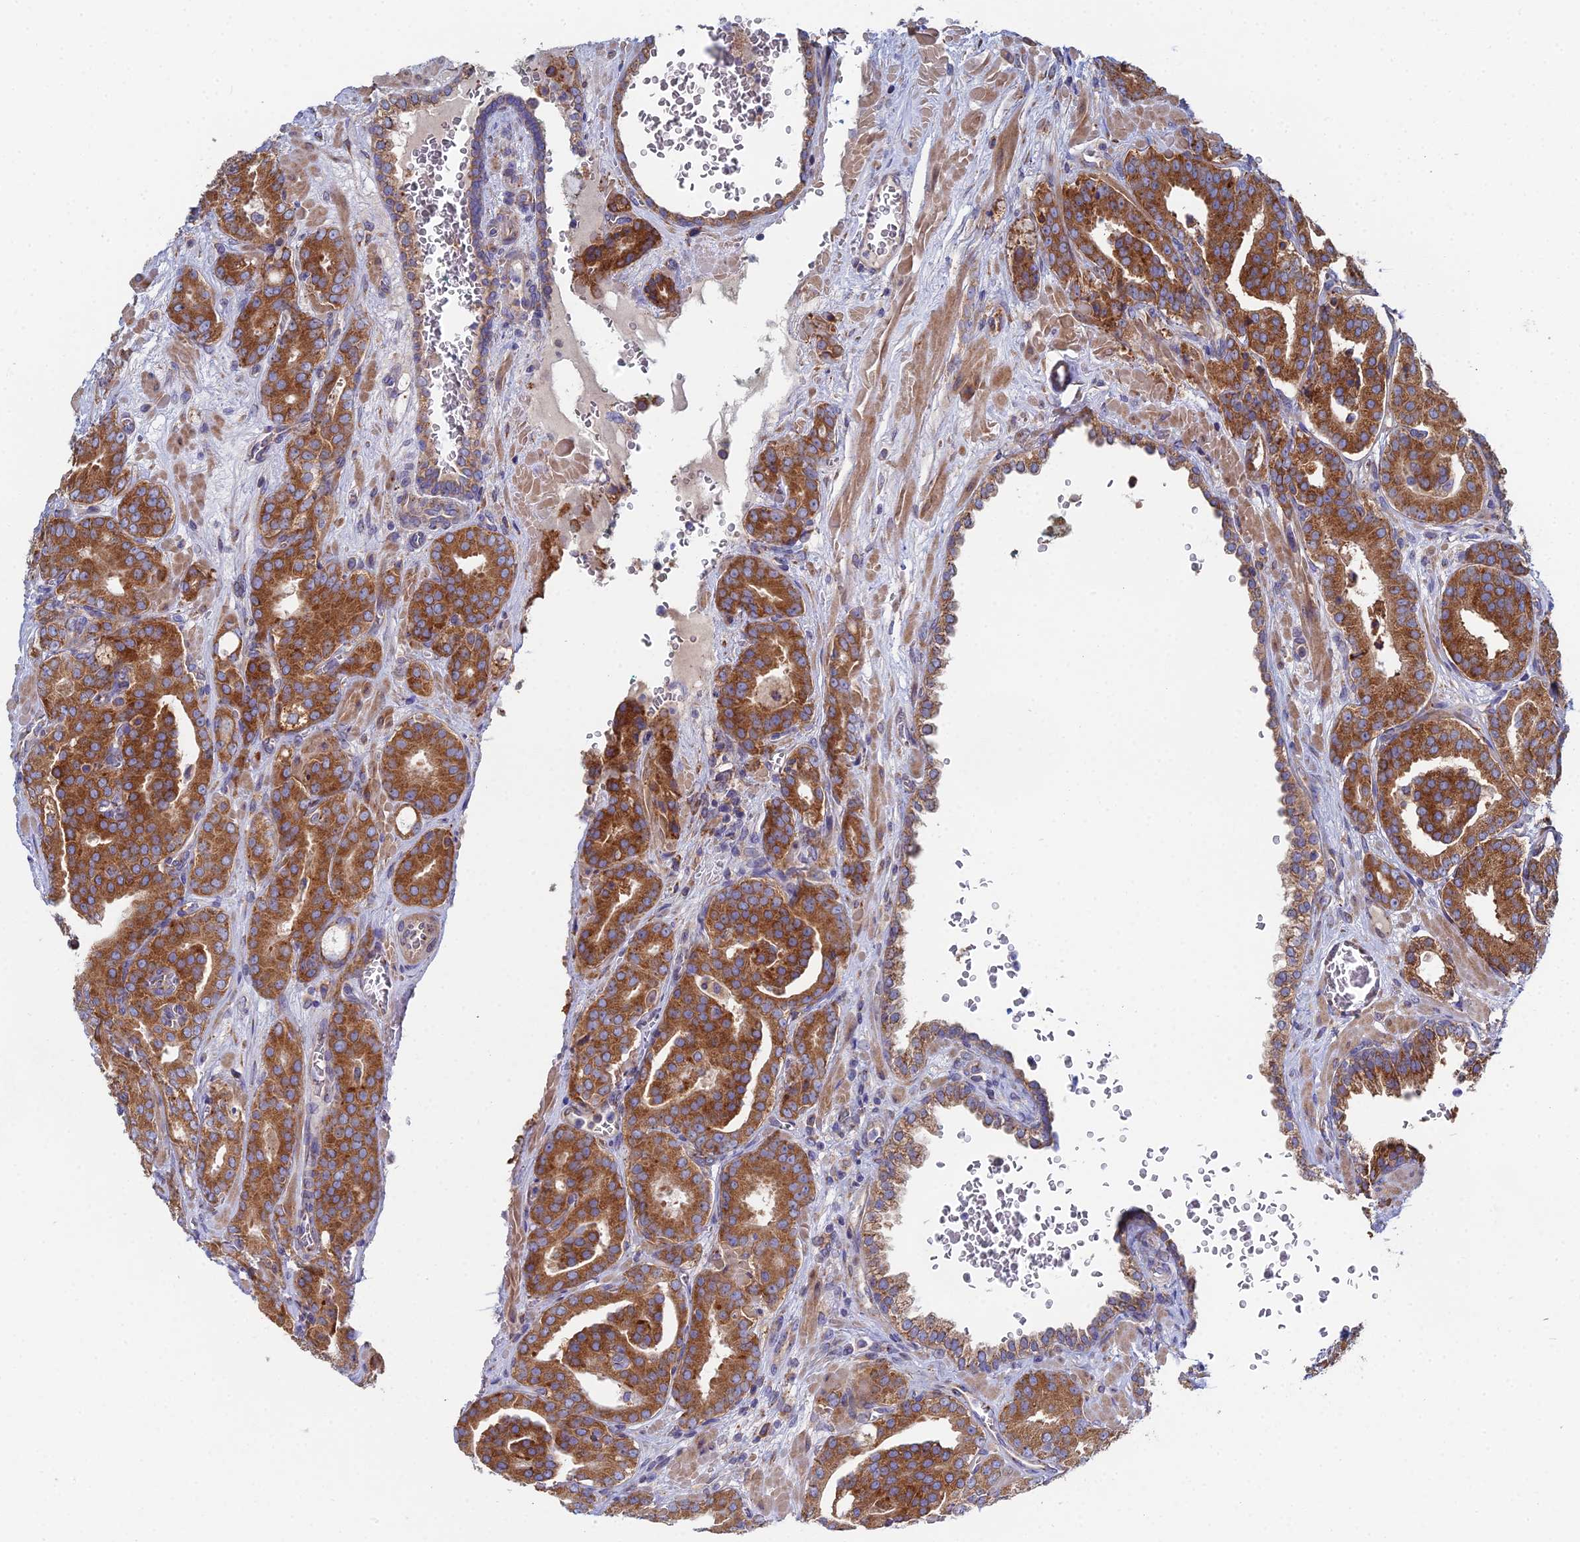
{"staining": {"intensity": "strong", "quantity": ">75%", "location": "cytoplasmic/membranous"}, "tissue": "prostate cancer", "cell_type": "Tumor cells", "image_type": "cancer", "snomed": [{"axis": "morphology", "description": "Adenocarcinoma, High grade"}, {"axis": "topography", "description": "Prostate"}], "caption": "The micrograph reveals immunohistochemical staining of prostate high-grade adenocarcinoma. There is strong cytoplasmic/membranous positivity is identified in approximately >75% of tumor cells.", "gene": "CLCN3", "patient": {"sex": "male", "age": 66}}